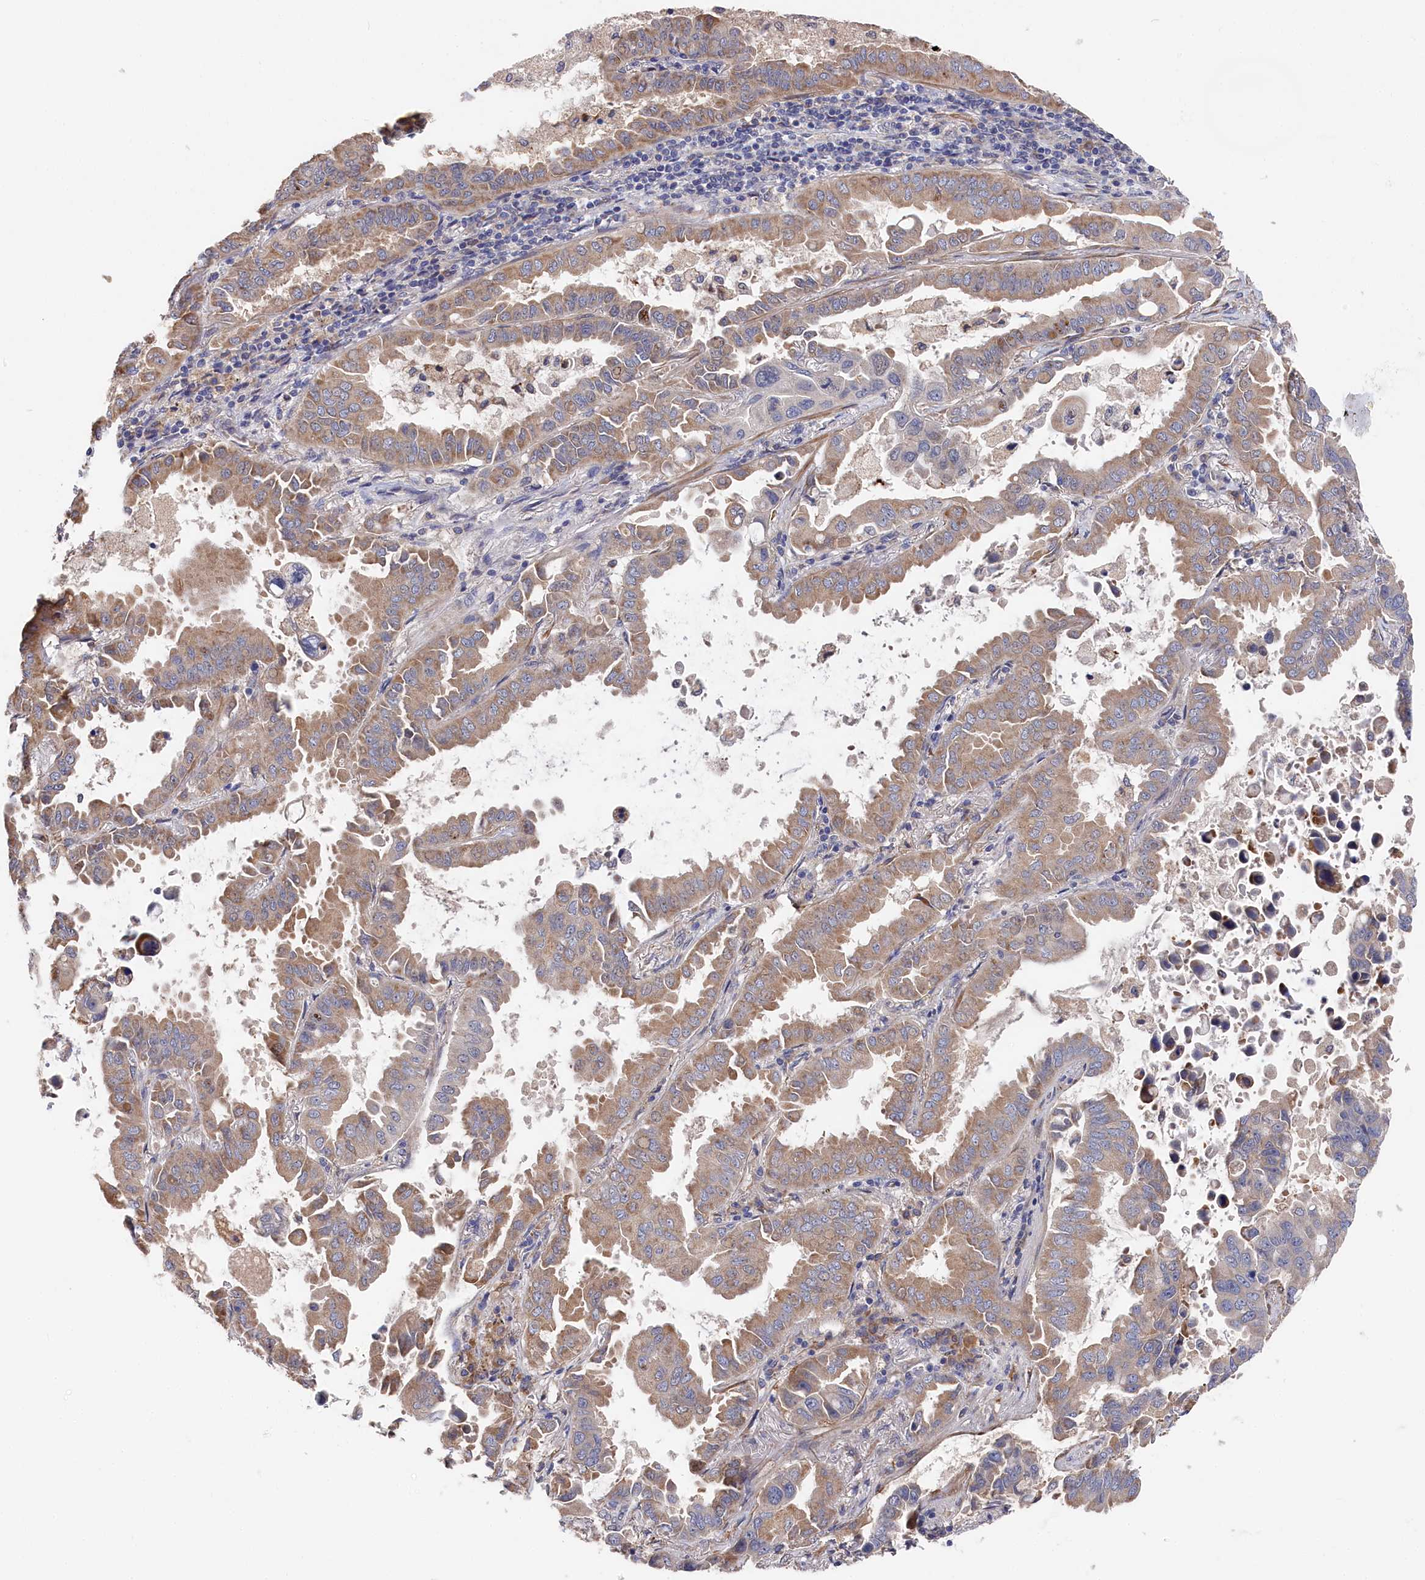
{"staining": {"intensity": "weak", "quantity": "25%-75%", "location": "cytoplasmic/membranous"}, "tissue": "lung cancer", "cell_type": "Tumor cells", "image_type": "cancer", "snomed": [{"axis": "morphology", "description": "Adenocarcinoma, NOS"}, {"axis": "topography", "description": "Lung"}], "caption": "Protein expression analysis of human lung cancer reveals weak cytoplasmic/membranous expression in approximately 25%-75% of tumor cells.", "gene": "CYB5D2", "patient": {"sex": "male", "age": 64}}